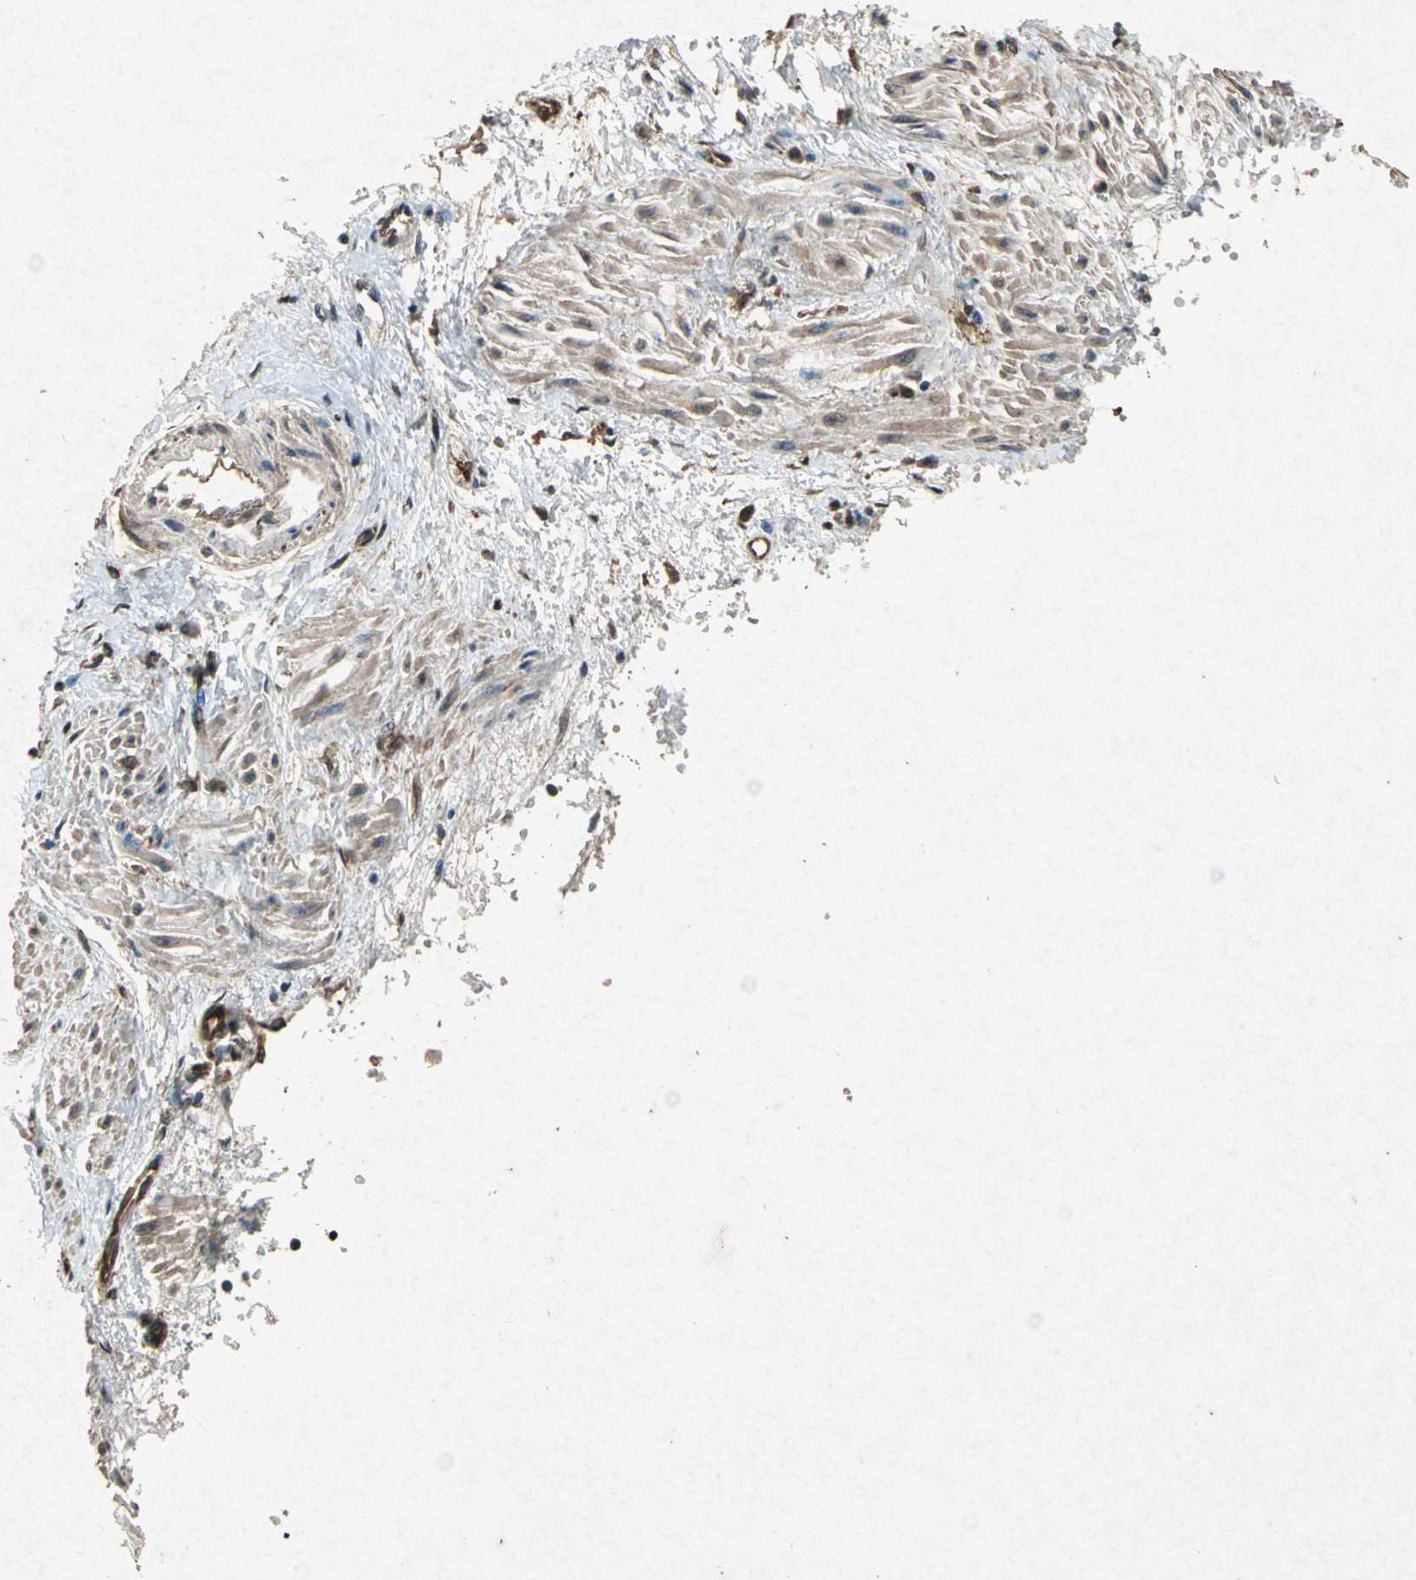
{"staining": {"intensity": "moderate", "quantity": ">75%", "location": "cytoplasmic/membranous"}, "tissue": "smooth muscle", "cell_type": "Smooth muscle cells", "image_type": "normal", "snomed": [{"axis": "morphology", "description": "Normal tissue, NOS"}, {"axis": "topography", "description": "Smooth muscle"}, {"axis": "topography", "description": "Uterus"}], "caption": "The photomicrograph exhibits immunohistochemical staining of benign smooth muscle. There is moderate cytoplasmic/membranous staining is identified in about >75% of smooth muscle cells.", "gene": "HSP90AB1", "patient": {"sex": "female", "age": 39}}